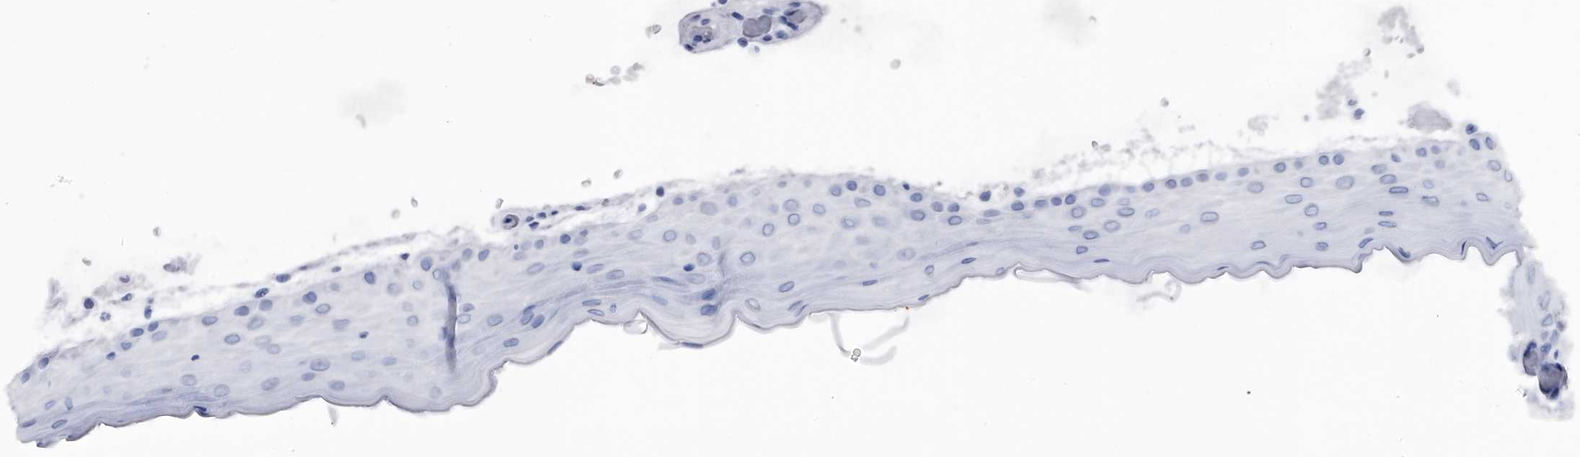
{"staining": {"intensity": "negative", "quantity": "none", "location": "none"}, "tissue": "oral mucosa", "cell_type": "Squamous epithelial cells", "image_type": "normal", "snomed": [{"axis": "morphology", "description": "Normal tissue, NOS"}, {"axis": "topography", "description": "Oral tissue"}], "caption": "Immunohistochemistry (IHC) image of normal oral mucosa: human oral mucosa stained with DAB (3,3'-diaminobenzidine) shows no significant protein staining in squamous epithelial cells.", "gene": "EFCAB7", "patient": {"sex": "male", "age": 13}}